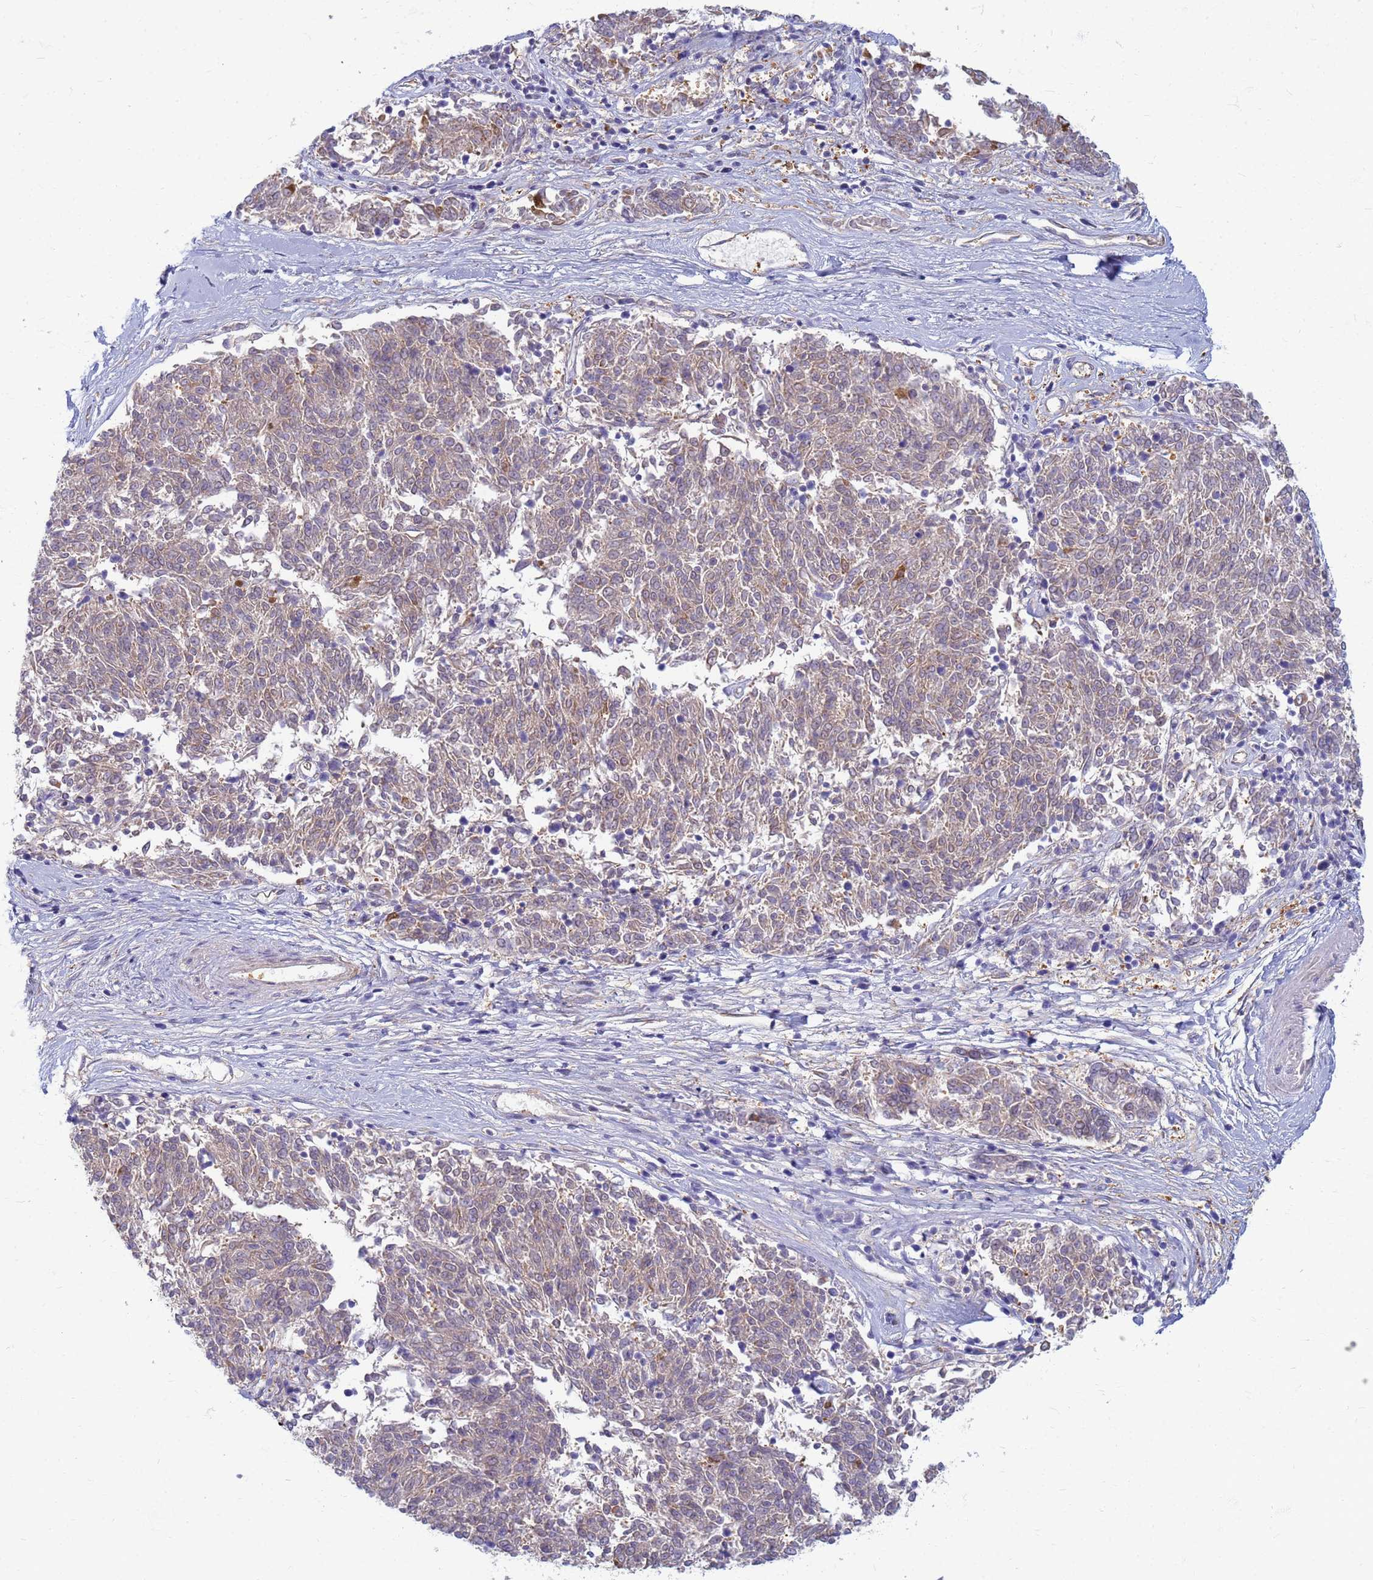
{"staining": {"intensity": "weak", "quantity": "25%-75%", "location": "cytoplasmic/membranous"}, "tissue": "melanoma", "cell_type": "Tumor cells", "image_type": "cancer", "snomed": [{"axis": "morphology", "description": "Malignant melanoma, NOS"}, {"axis": "topography", "description": "Skin"}], "caption": "Protein expression analysis of melanoma exhibits weak cytoplasmic/membranous expression in about 25%-75% of tumor cells. The protein of interest is shown in brown color, while the nuclei are stained blue.", "gene": "EEA1", "patient": {"sex": "female", "age": 72}}